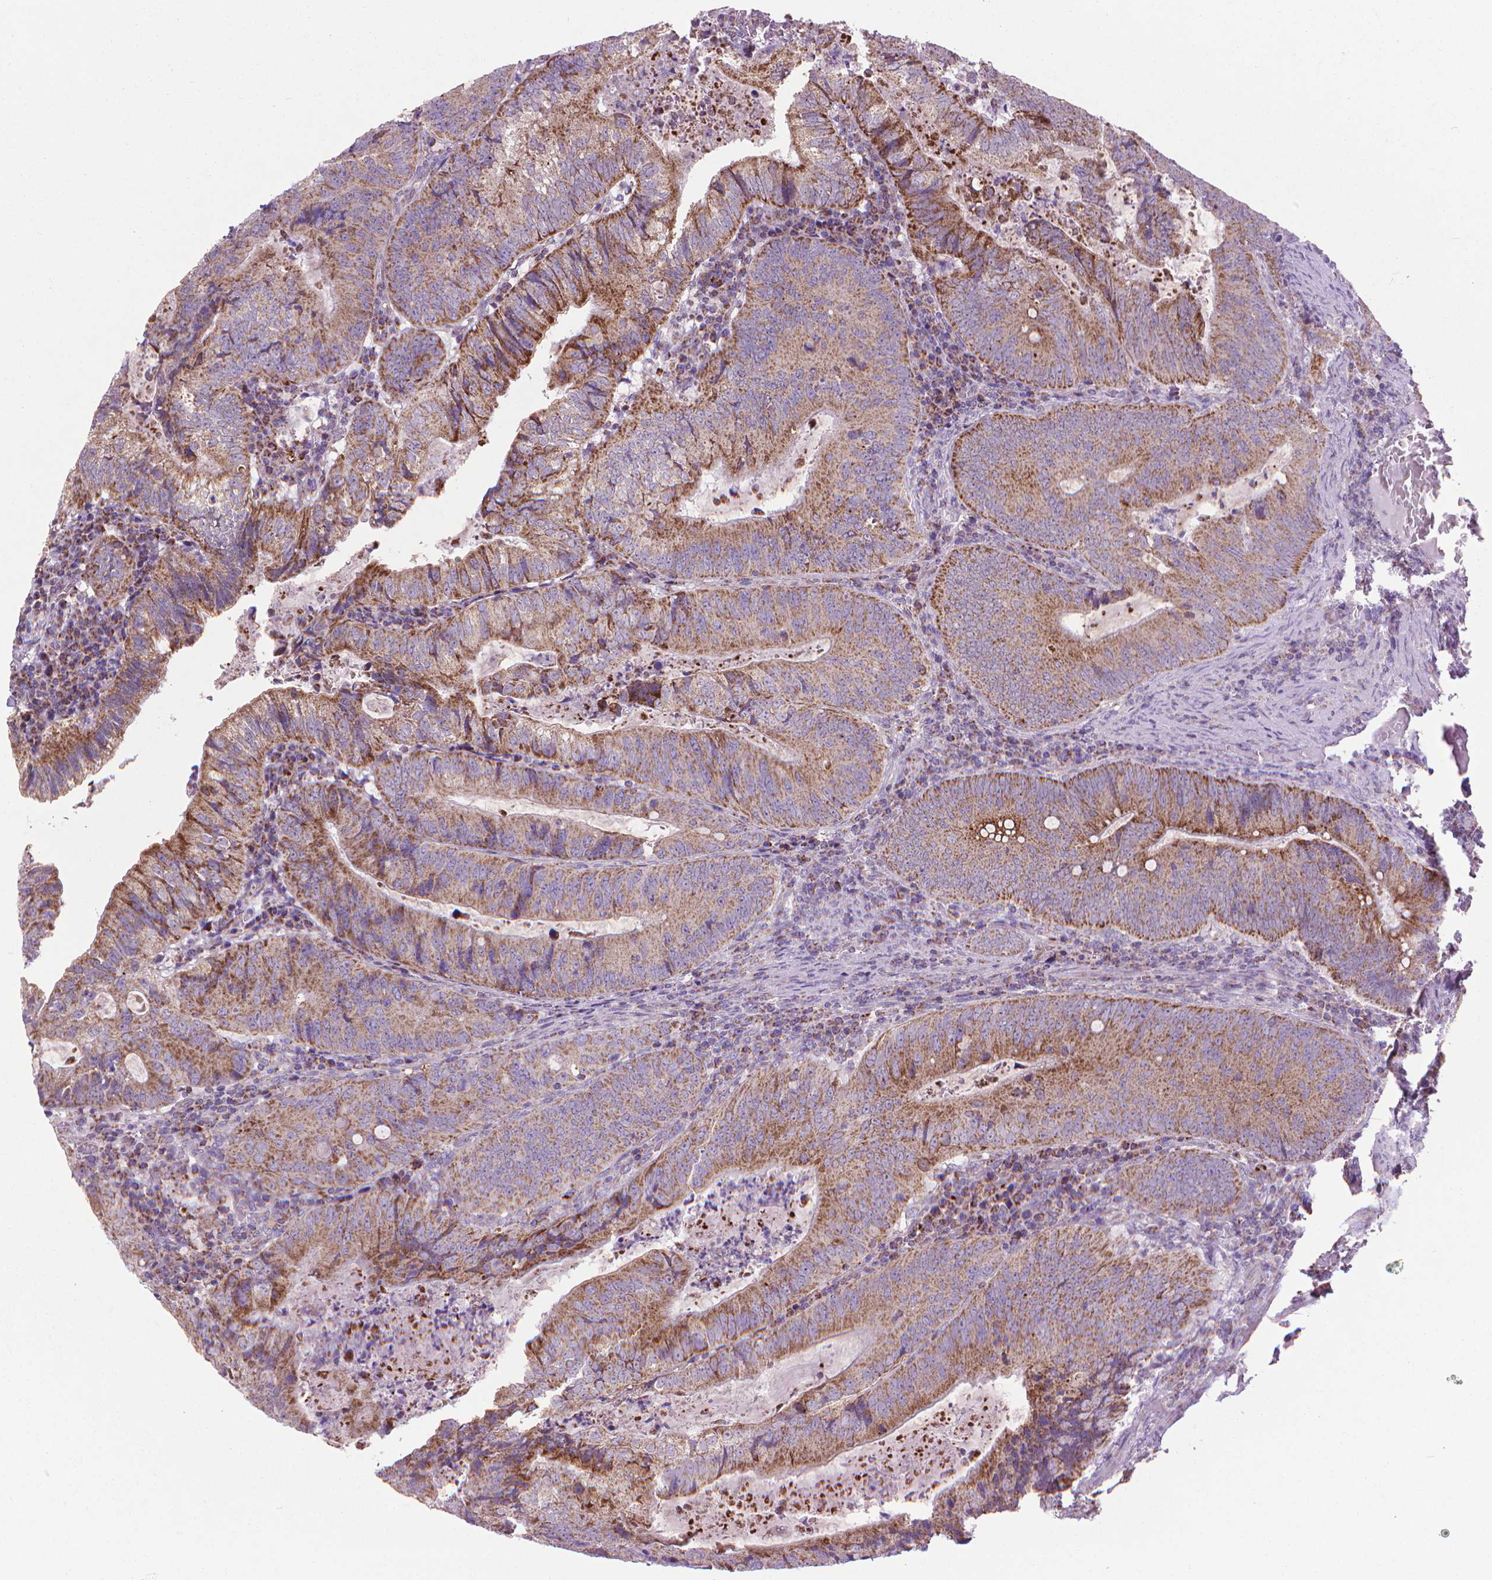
{"staining": {"intensity": "strong", "quantity": "25%-75%", "location": "cytoplasmic/membranous"}, "tissue": "colorectal cancer", "cell_type": "Tumor cells", "image_type": "cancer", "snomed": [{"axis": "morphology", "description": "Adenocarcinoma, NOS"}, {"axis": "topography", "description": "Colon"}], "caption": "Adenocarcinoma (colorectal) tissue reveals strong cytoplasmic/membranous staining in approximately 25%-75% of tumor cells, visualized by immunohistochemistry. The protein of interest is shown in brown color, while the nuclei are stained blue.", "gene": "VDAC1", "patient": {"sex": "male", "age": 67}}